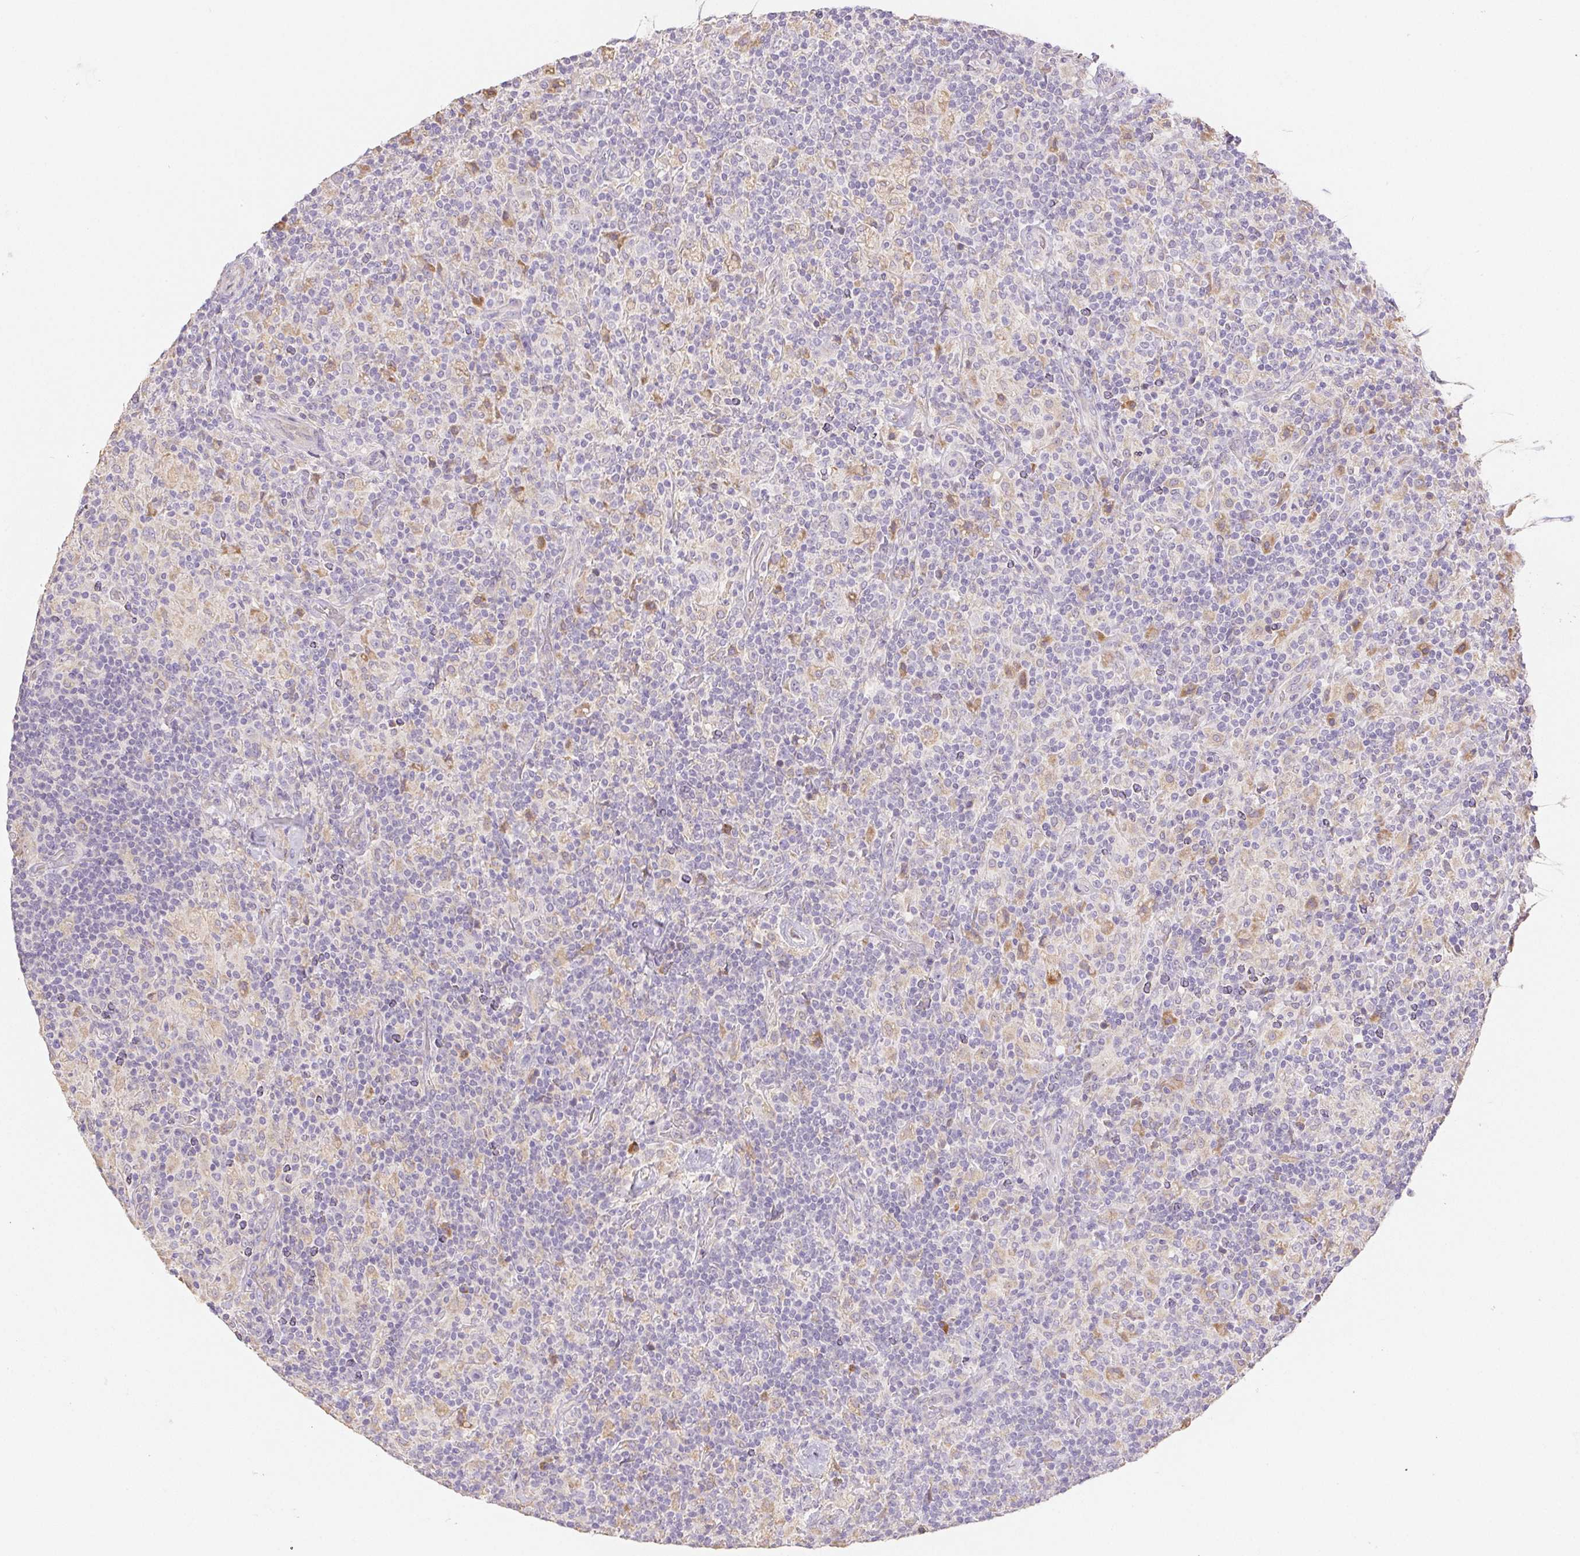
{"staining": {"intensity": "negative", "quantity": "none", "location": "none"}, "tissue": "lymphoma", "cell_type": "Tumor cells", "image_type": "cancer", "snomed": [{"axis": "morphology", "description": "Hodgkin's disease, NOS"}, {"axis": "topography", "description": "Lymph node"}], "caption": "Human lymphoma stained for a protein using IHC reveals no expression in tumor cells.", "gene": "ACVR1B", "patient": {"sex": "male", "age": 70}}